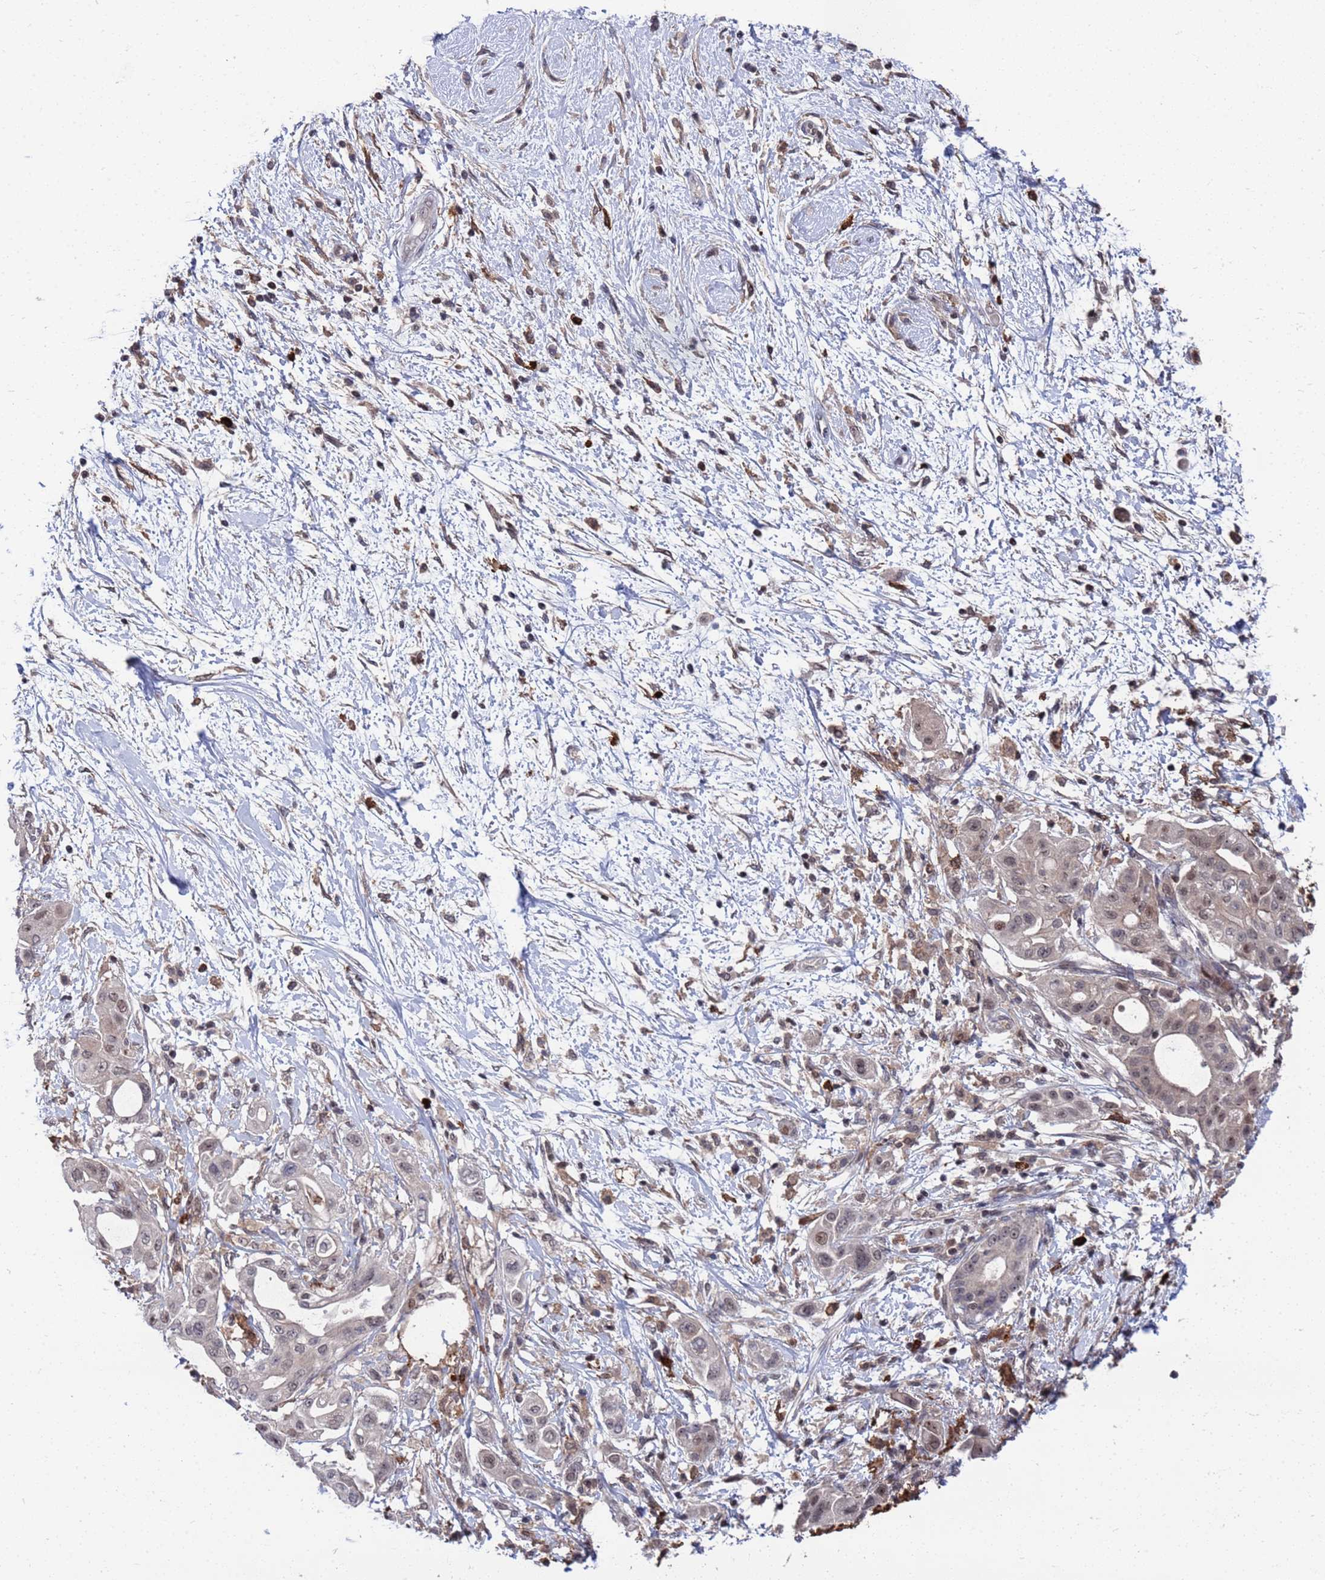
{"staining": {"intensity": "weak", "quantity": "<25%", "location": "nuclear"}, "tissue": "pancreatic cancer", "cell_type": "Tumor cells", "image_type": "cancer", "snomed": [{"axis": "morphology", "description": "Adenocarcinoma, NOS"}, {"axis": "topography", "description": "Pancreas"}], "caption": "Immunohistochemistry of adenocarcinoma (pancreatic) demonstrates no staining in tumor cells.", "gene": "TMBIM6", "patient": {"sex": "male", "age": 68}}